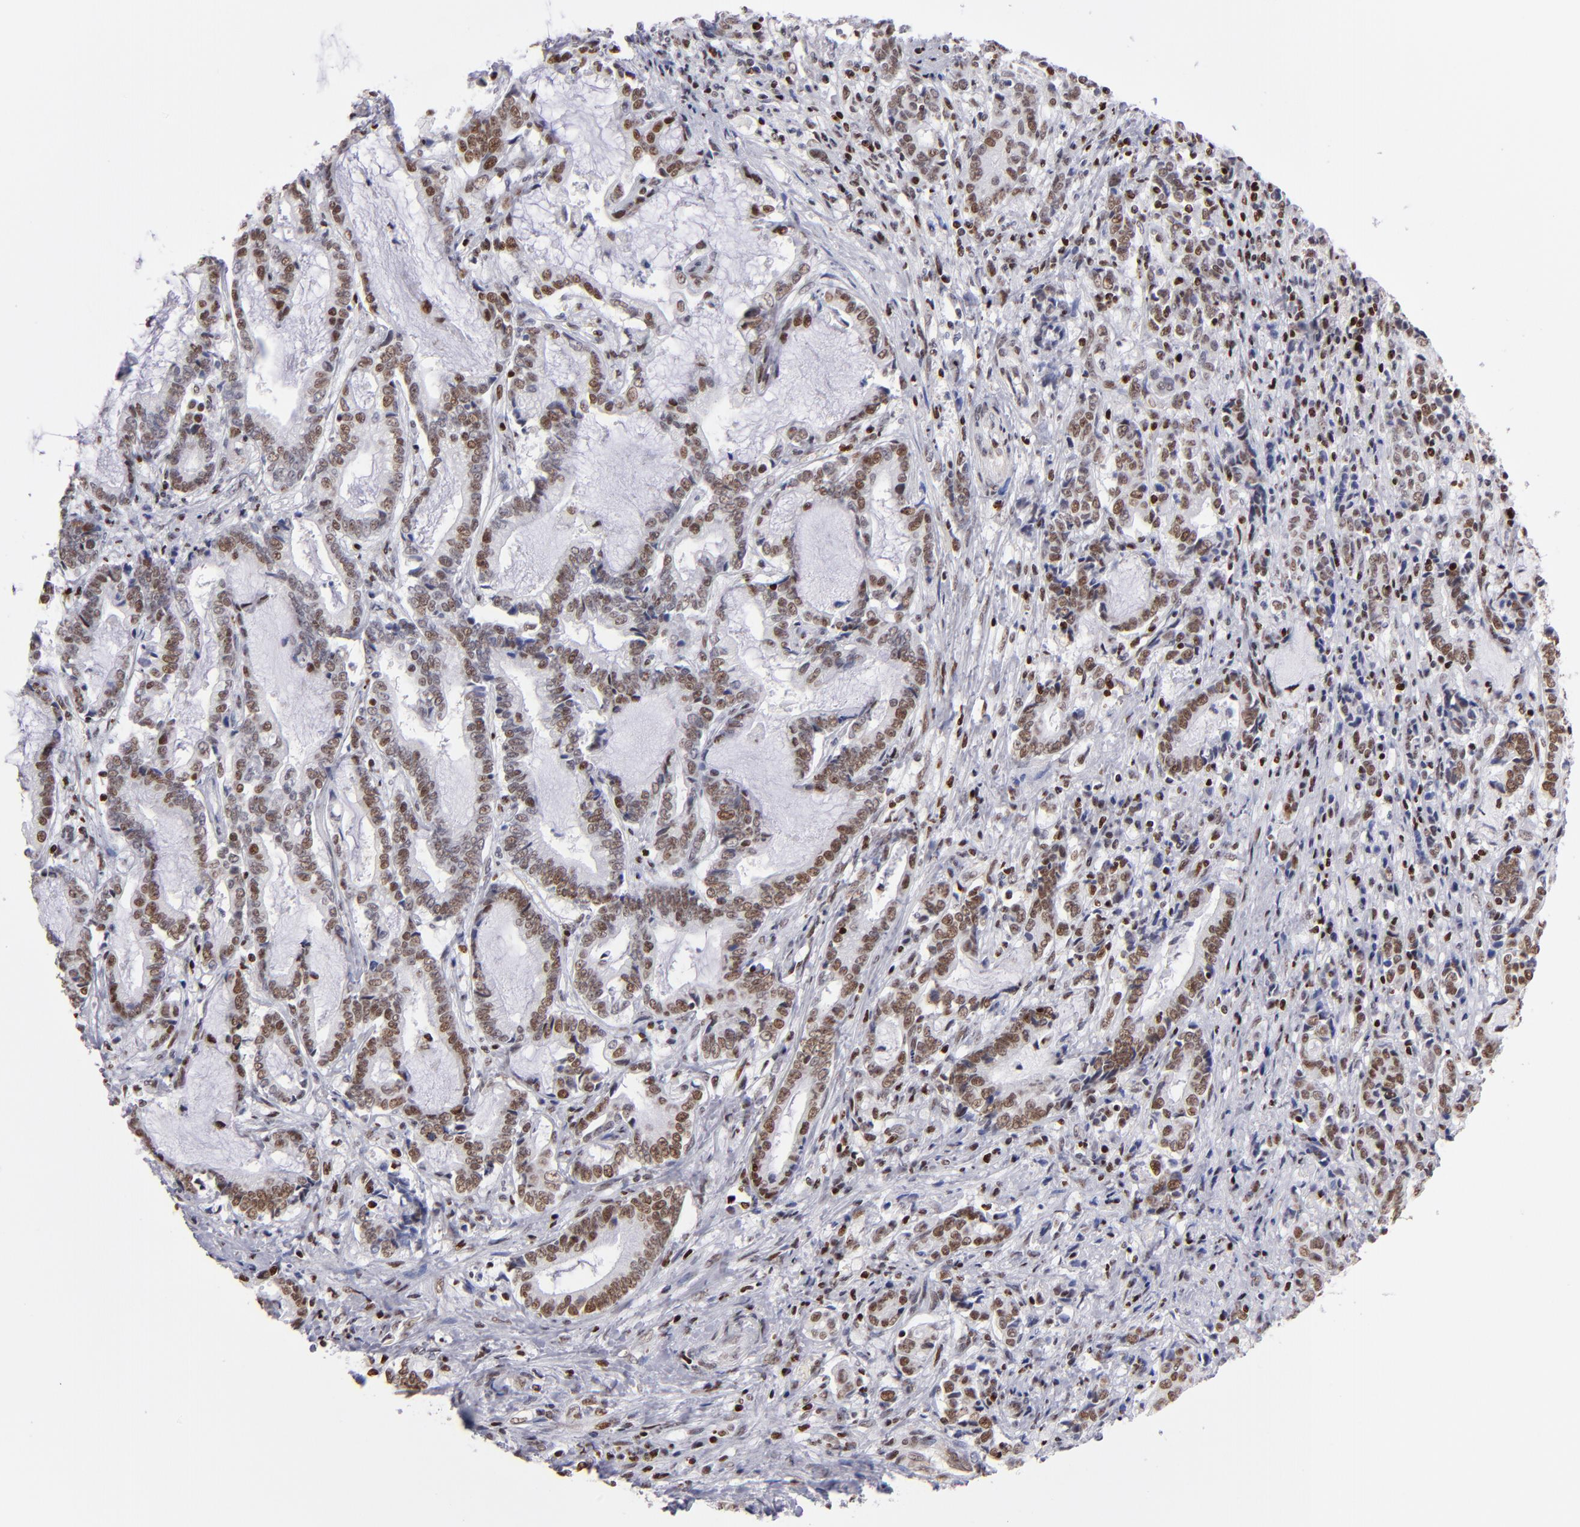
{"staining": {"intensity": "moderate", "quantity": ">75%", "location": "nuclear"}, "tissue": "liver cancer", "cell_type": "Tumor cells", "image_type": "cancer", "snomed": [{"axis": "morphology", "description": "Cholangiocarcinoma"}, {"axis": "topography", "description": "Liver"}], "caption": "A micrograph of human cholangiocarcinoma (liver) stained for a protein shows moderate nuclear brown staining in tumor cells.", "gene": "POLA1", "patient": {"sex": "male", "age": 57}}